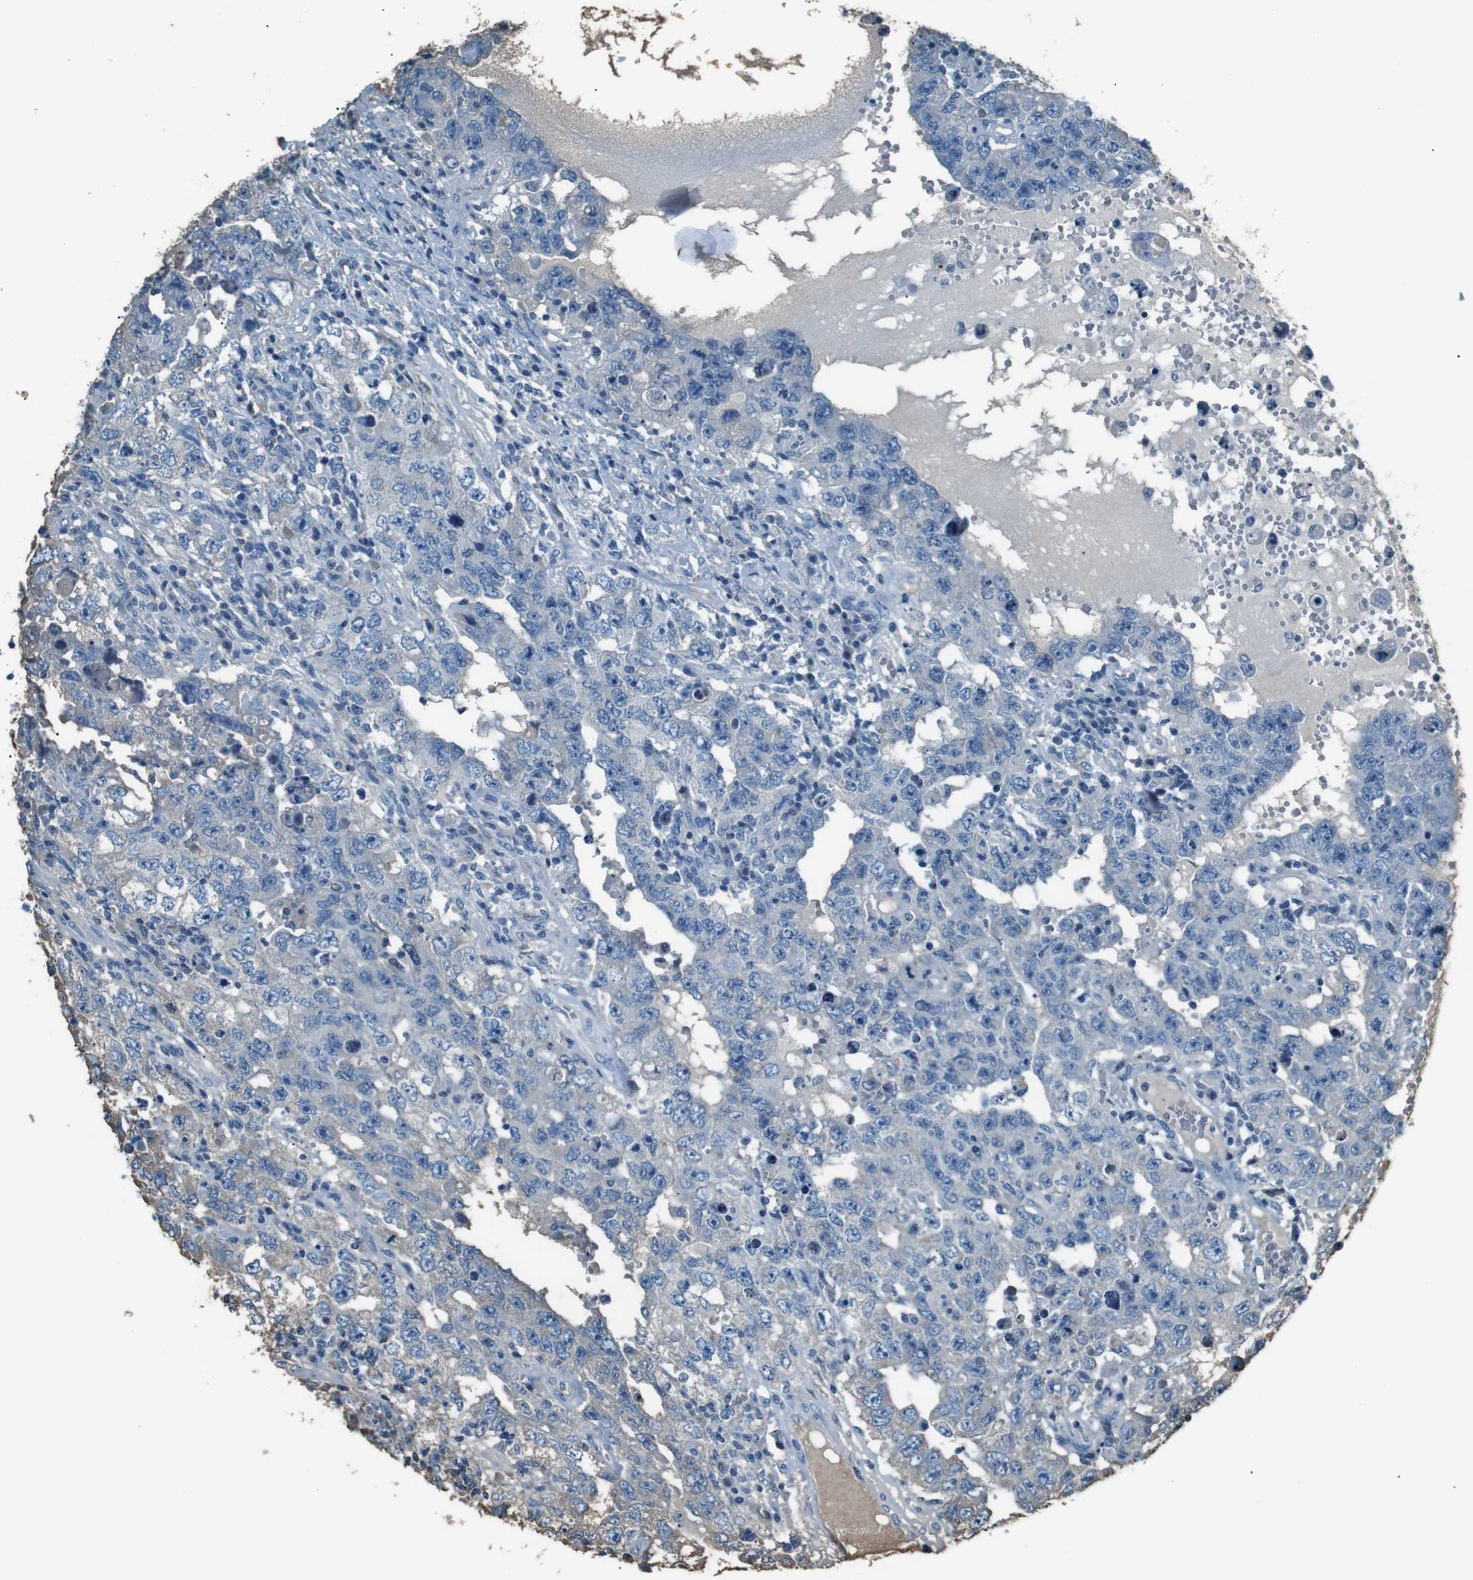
{"staining": {"intensity": "negative", "quantity": "none", "location": "none"}, "tissue": "testis cancer", "cell_type": "Tumor cells", "image_type": "cancer", "snomed": [{"axis": "morphology", "description": "Carcinoma, Embryonal, NOS"}, {"axis": "topography", "description": "Testis"}], "caption": "Immunohistochemical staining of human testis cancer exhibits no significant expression in tumor cells.", "gene": "LEP", "patient": {"sex": "male", "age": 26}}